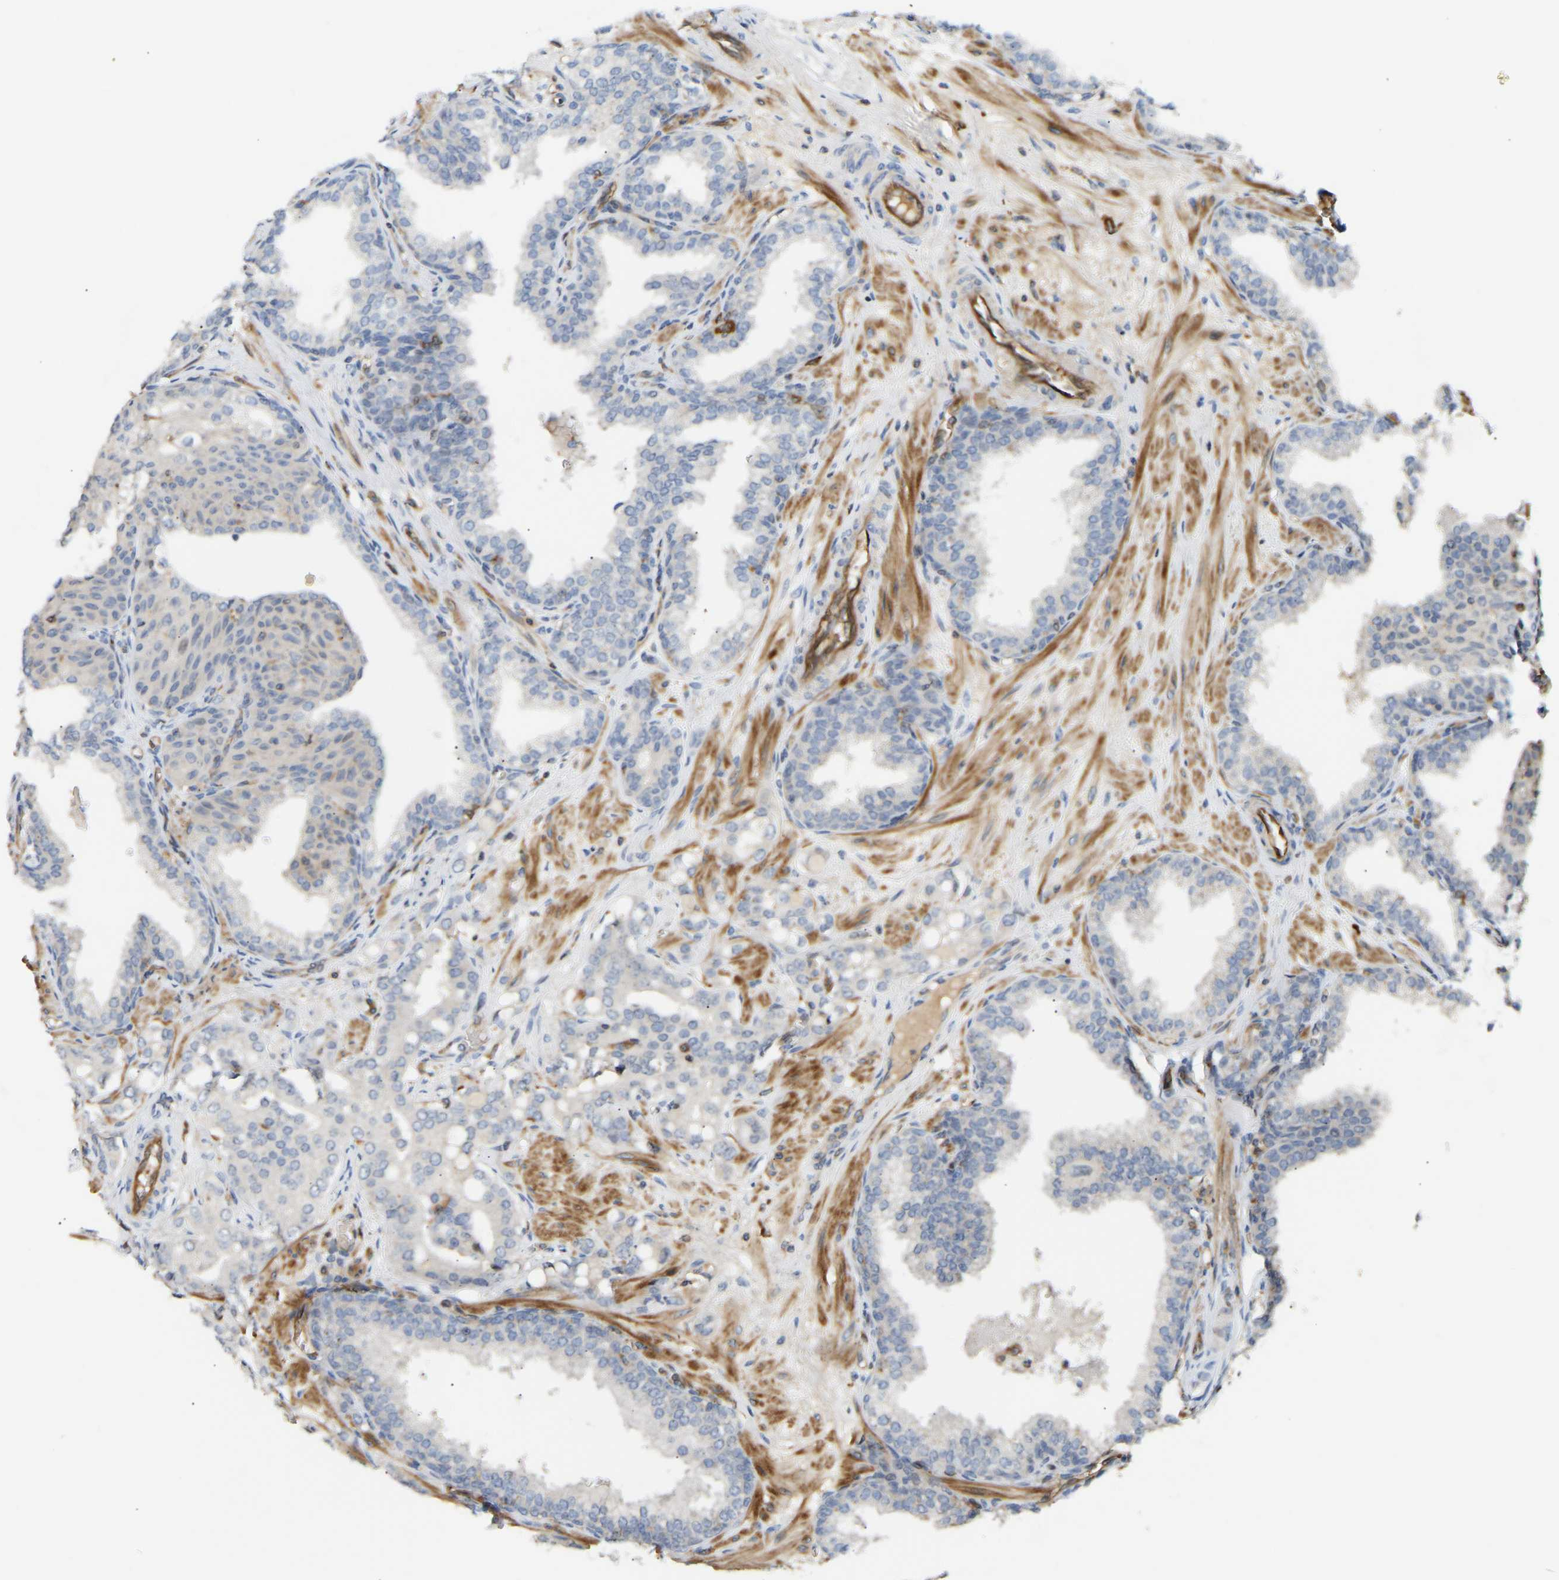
{"staining": {"intensity": "negative", "quantity": "none", "location": "none"}, "tissue": "prostate cancer", "cell_type": "Tumor cells", "image_type": "cancer", "snomed": [{"axis": "morphology", "description": "Adenocarcinoma, High grade"}, {"axis": "topography", "description": "Prostate"}], "caption": "This photomicrograph is of prostate cancer stained with IHC to label a protein in brown with the nuclei are counter-stained blue. There is no positivity in tumor cells. (DAB immunohistochemistry with hematoxylin counter stain).", "gene": "PLCG2", "patient": {"sex": "male", "age": 52}}